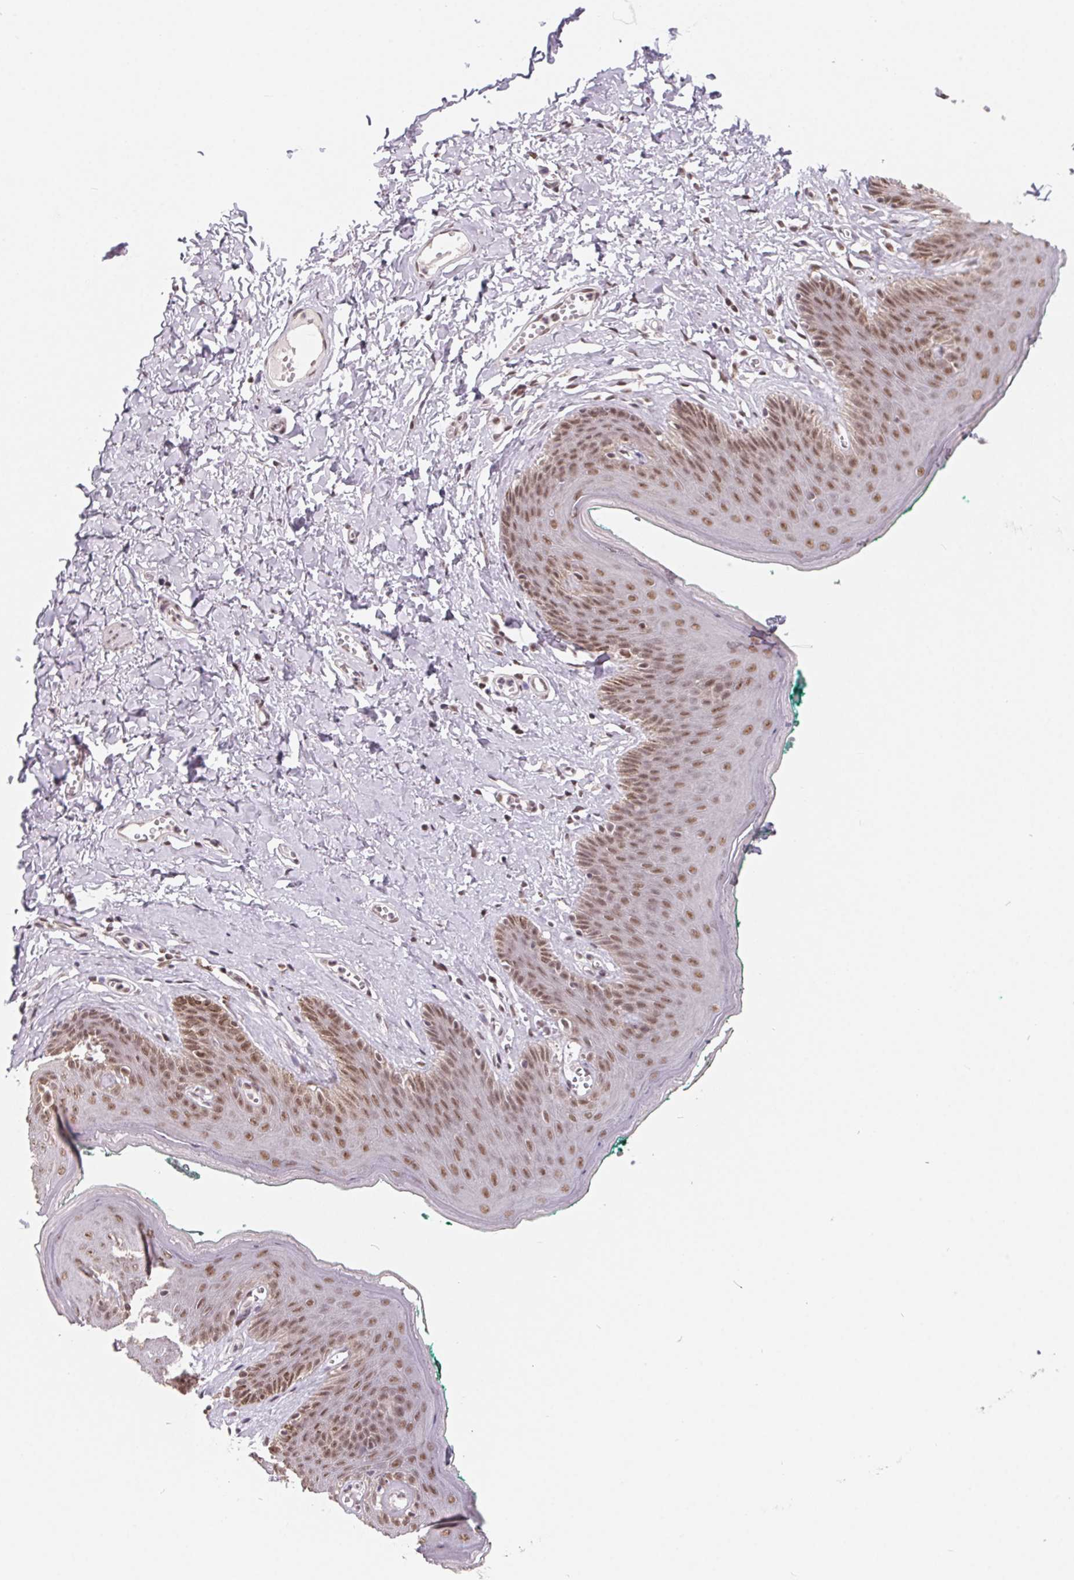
{"staining": {"intensity": "moderate", "quantity": ">75%", "location": "nuclear"}, "tissue": "skin", "cell_type": "Epidermal cells", "image_type": "normal", "snomed": [{"axis": "morphology", "description": "Normal tissue, NOS"}, {"axis": "topography", "description": "Vulva"}, {"axis": "topography", "description": "Peripheral nerve tissue"}], "caption": "Immunohistochemical staining of normal skin shows >75% levels of moderate nuclear protein expression in approximately >75% of epidermal cells.", "gene": "TCERG1", "patient": {"sex": "female", "age": 66}}